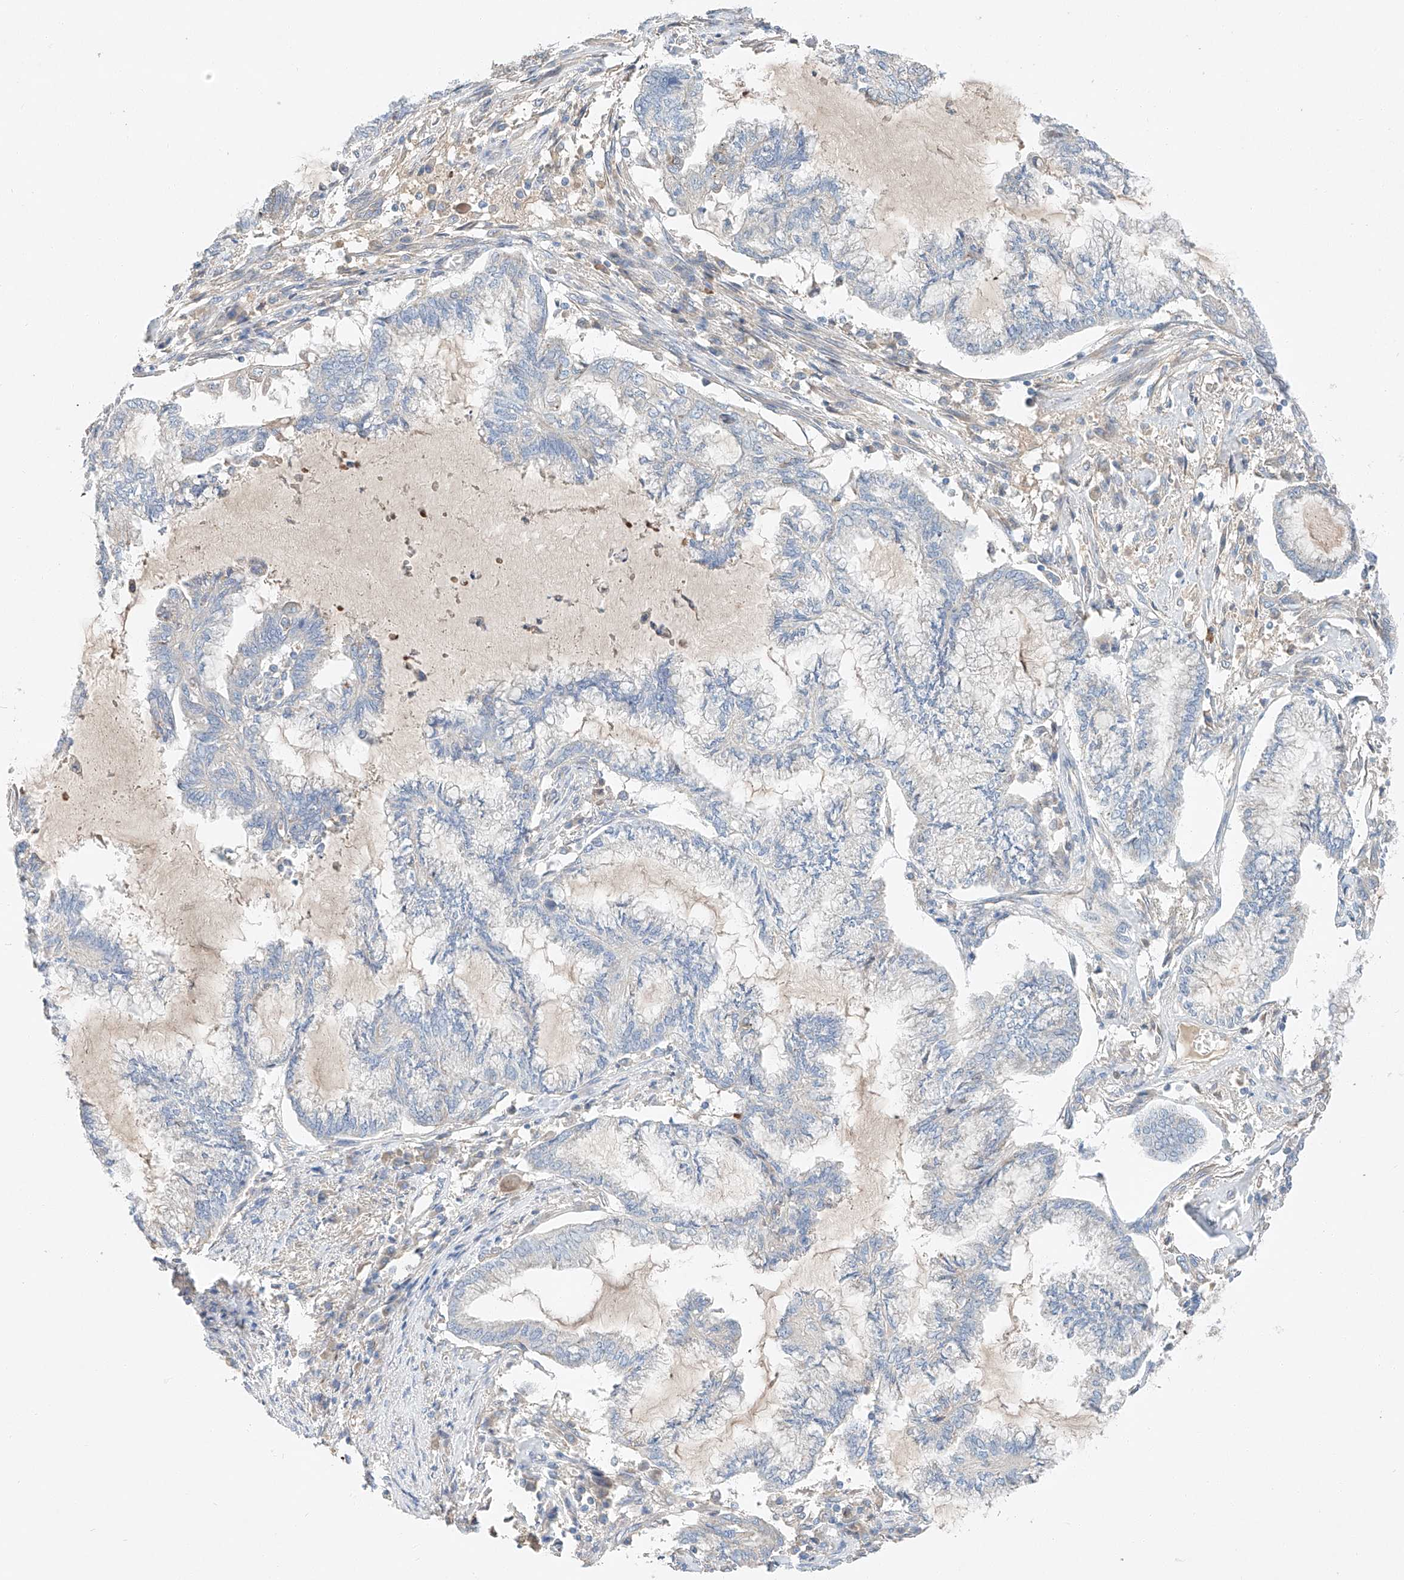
{"staining": {"intensity": "negative", "quantity": "none", "location": "none"}, "tissue": "endometrial cancer", "cell_type": "Tumor cells", "image_type": "cancer", "snomed": [{"axis": "morphology", "description": "Adenocarcinoma, NOS"}, {"axis": "topography", "description": "Endometrium"}], "caption": "Tumor cells show no significant staining in endometrial cancer. Brightfield microscopy of immunohistochemistry stained with DAB (3,3'-diaminobenzidine) (brown) and hematoxylin (blue), captured at high magnification.", "gene": "RUSC1", "patient": {"sex": "female", "age": 86}}